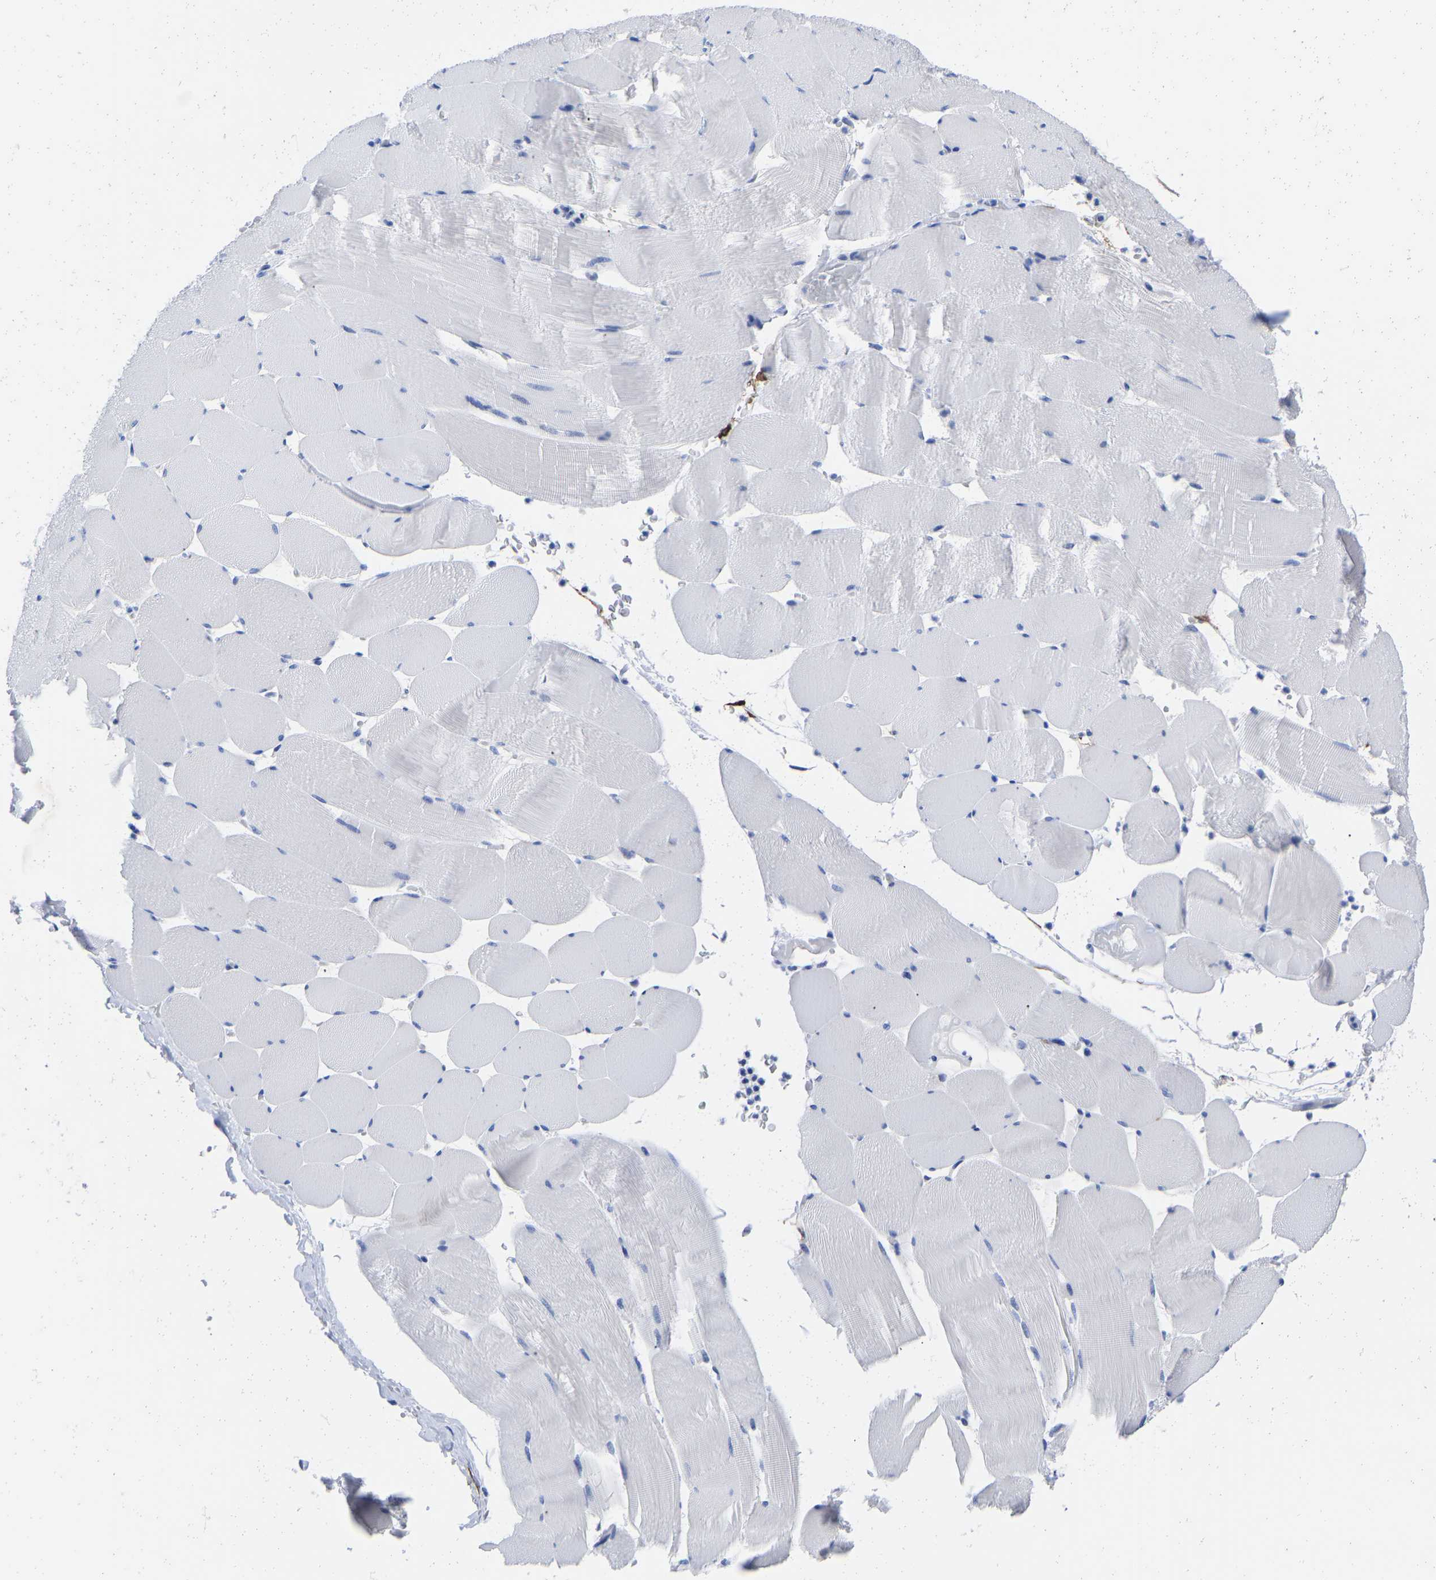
{"staining": {"intensity": "negative", "quantity": "none", "location": "none"}, "tissue": "skeletal muscle", "cell_type": "Myocytes", "image_type": "normal", "snomed": [{"axis": "morphology", "description": "Normal tissue, NOS"}, {"axis": "topography", "description": "Skeletal muscle"}], "caption": "Micrograph shows no protein positivity in myocytes of normal skeletal muscle. (Immunohistochemistry (ihc), brightfield microscopy, high magnification).", "gene": "GPA33", "patient": {"sex": "male", "age": 62}}